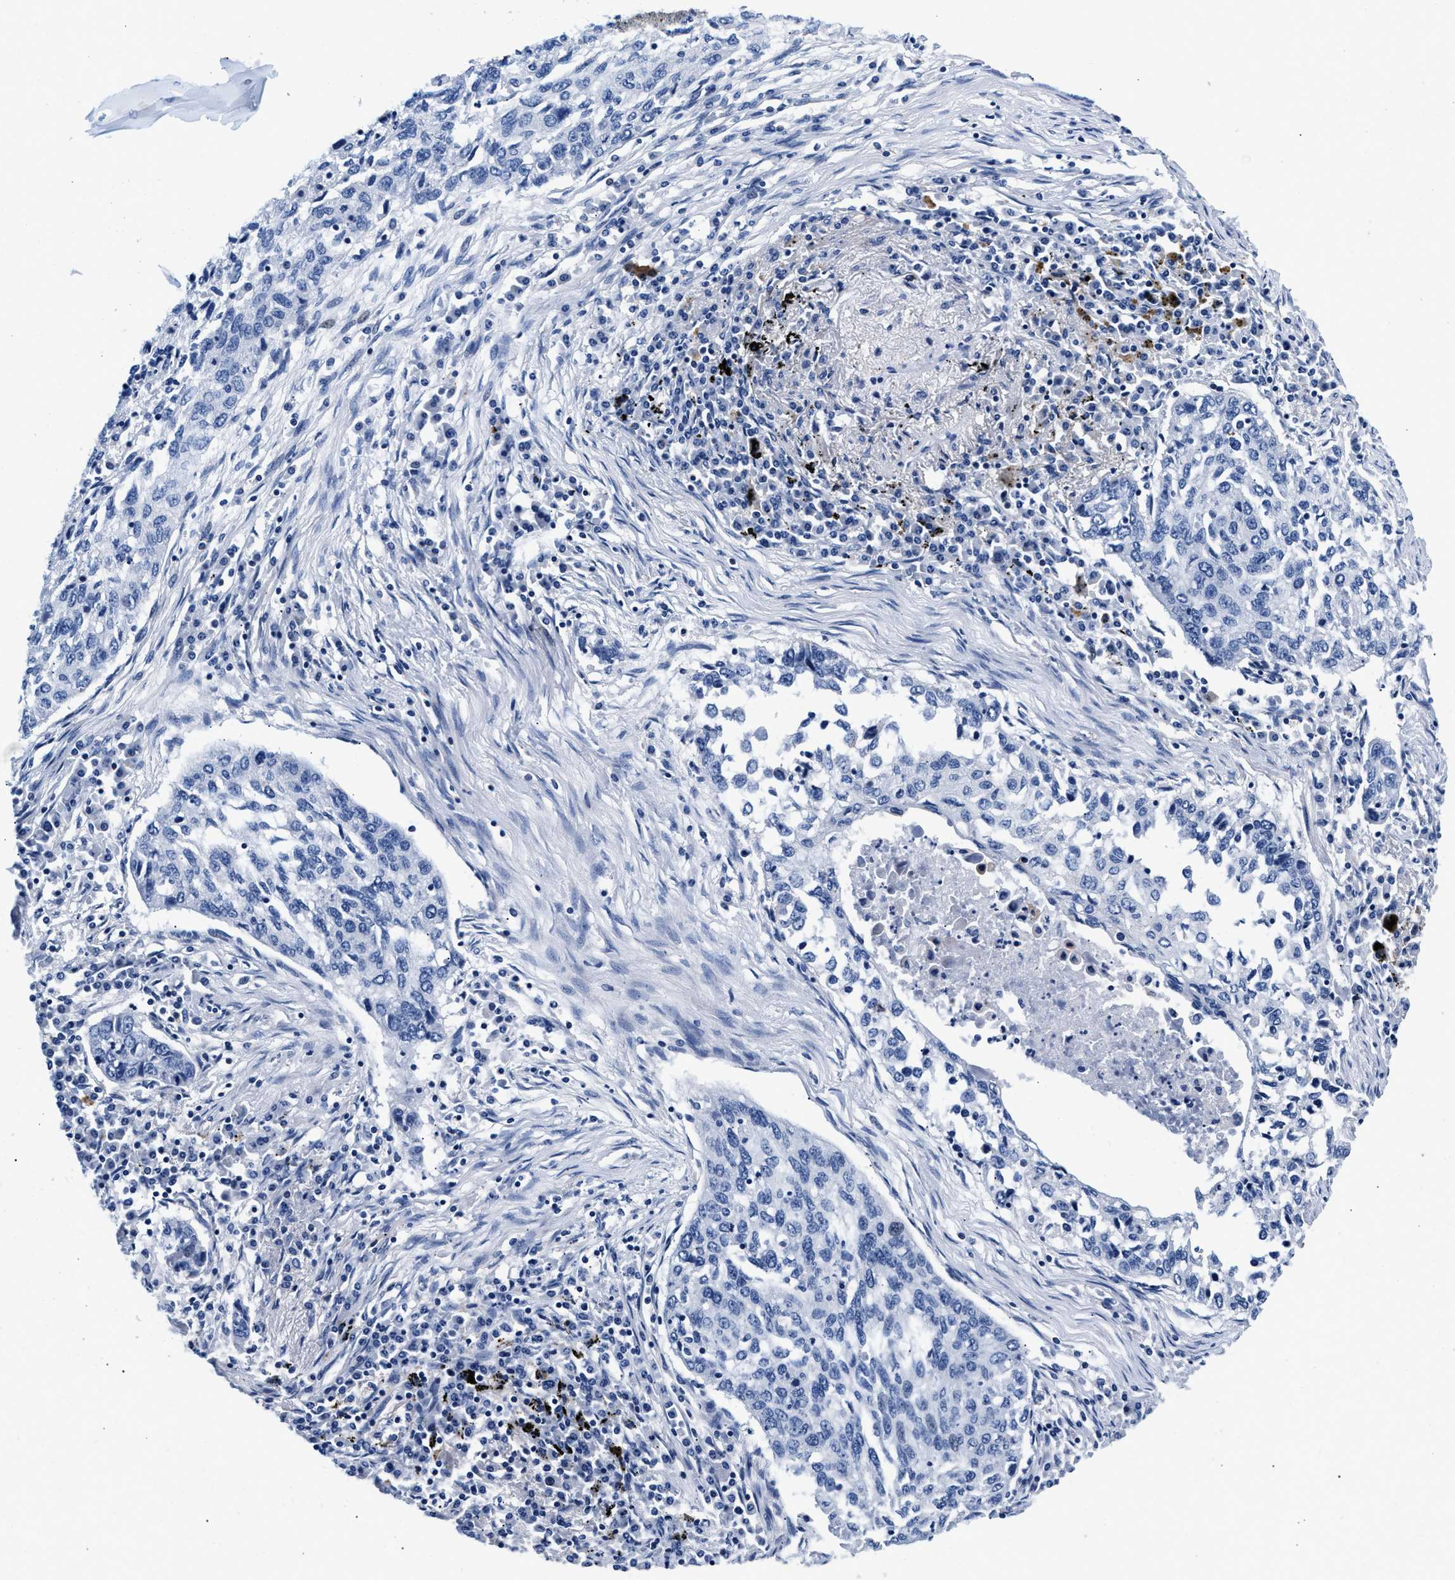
{"staining": {"intensity": "negative", "quantity": "none", "location": "none"}, "tissue": "lung cancer", "cell_type": "Tumor cells", "image_type": "cancer", "snomed": [{"axis": "morphology", "description": "Squamous cell carcinoma, NOS"}, {"axis": "topography", "description": "Lung"}], "caption": "An IHC histopathology image of lung squamous cell carcinoma is shown. There is no staining in tumor cells of lung squamous cell carcinoma.", "gene": "P2RY4", "patient": {"sex": "female", "age": 63}}